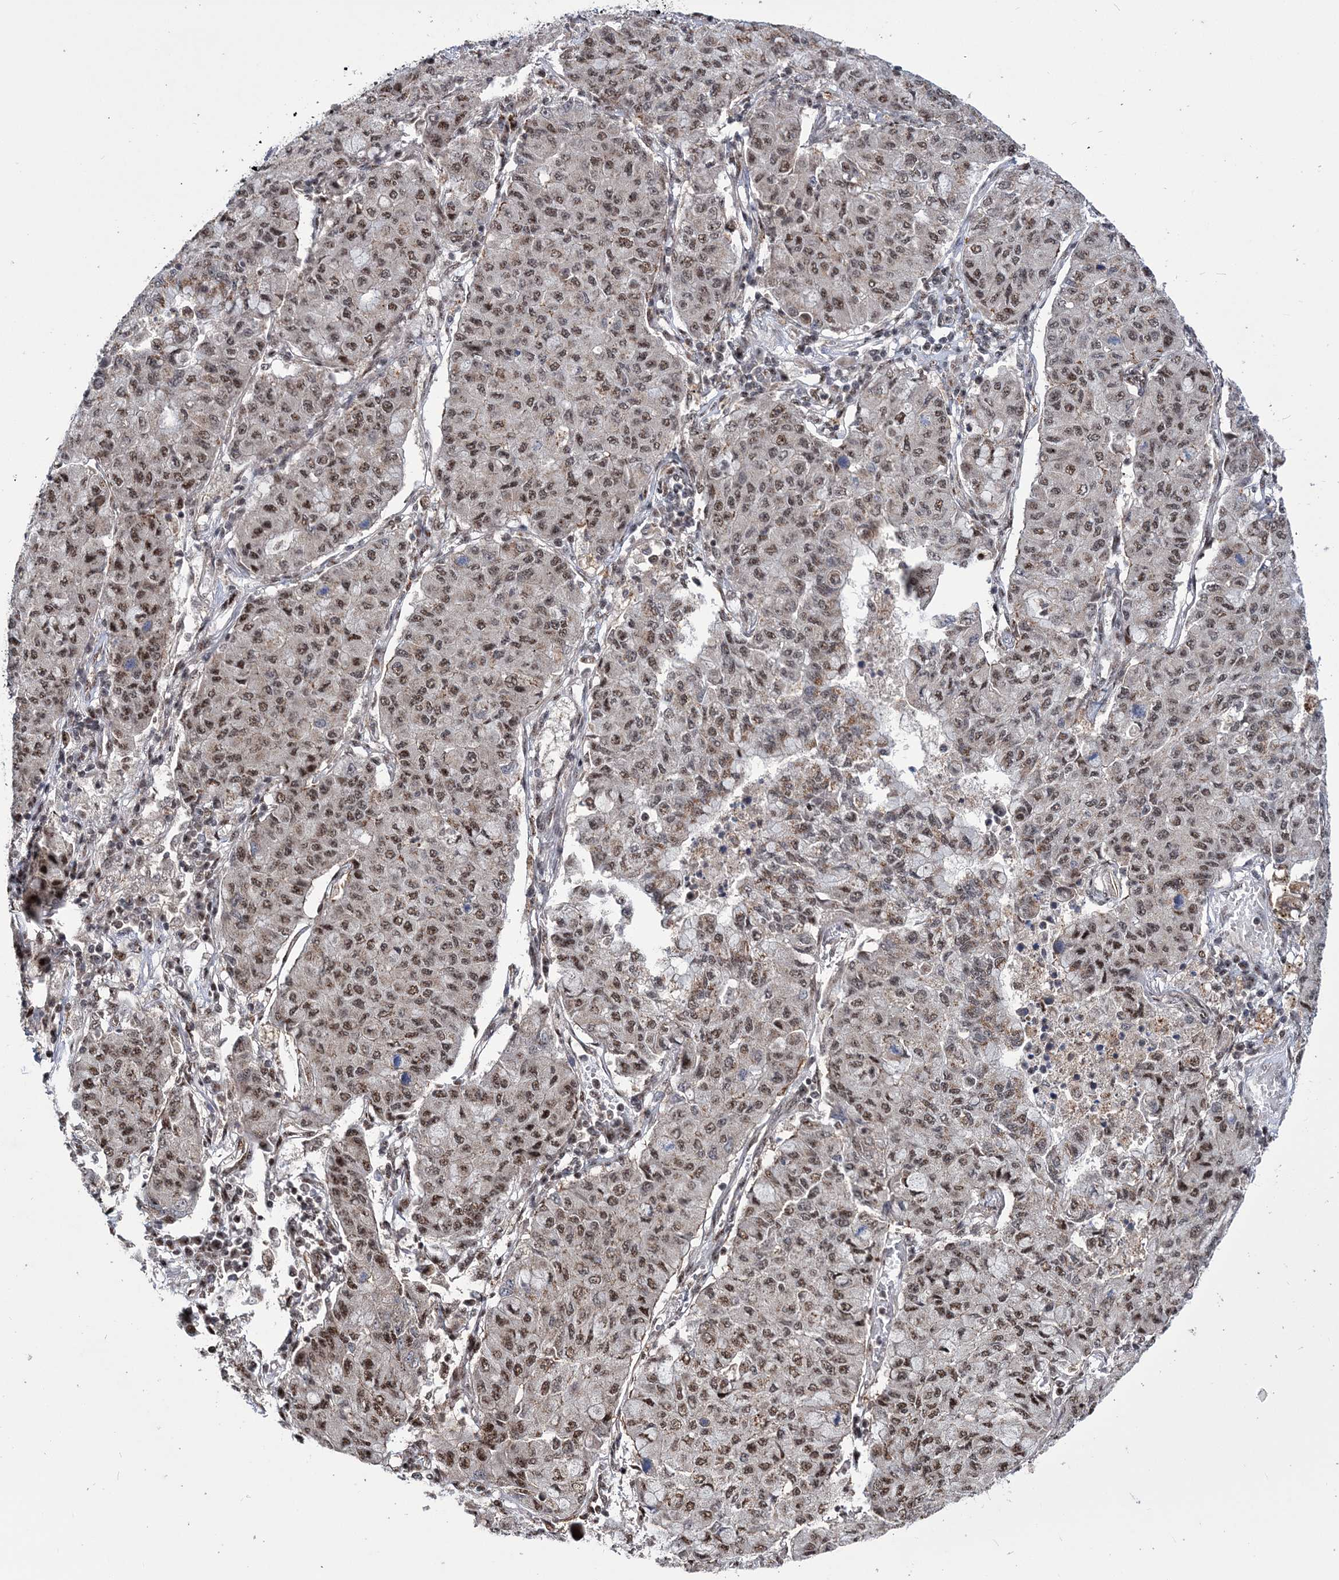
{"staining": {"intensity": "moderate", "quantity": ">75%", "location": "nuclear"}, "tissue": "lung cancer", "cell_type": "Tumor cells", "image_type": "cancer", "snomed": [{"axis": "morphology", "description": "Squamous cell carcinoma, NOS"}, {"axis": "topography", "description": "Lung"}], "caption": "A high-resolution micrograph shows immunohistochemistry (IHC) staining of lung squamous cell carcinoma, which shows moderate nuclear positivity in about >75% of tumor cells.", "gene": "TATDN2", "patient": {"sex": "male", "age": 74}}